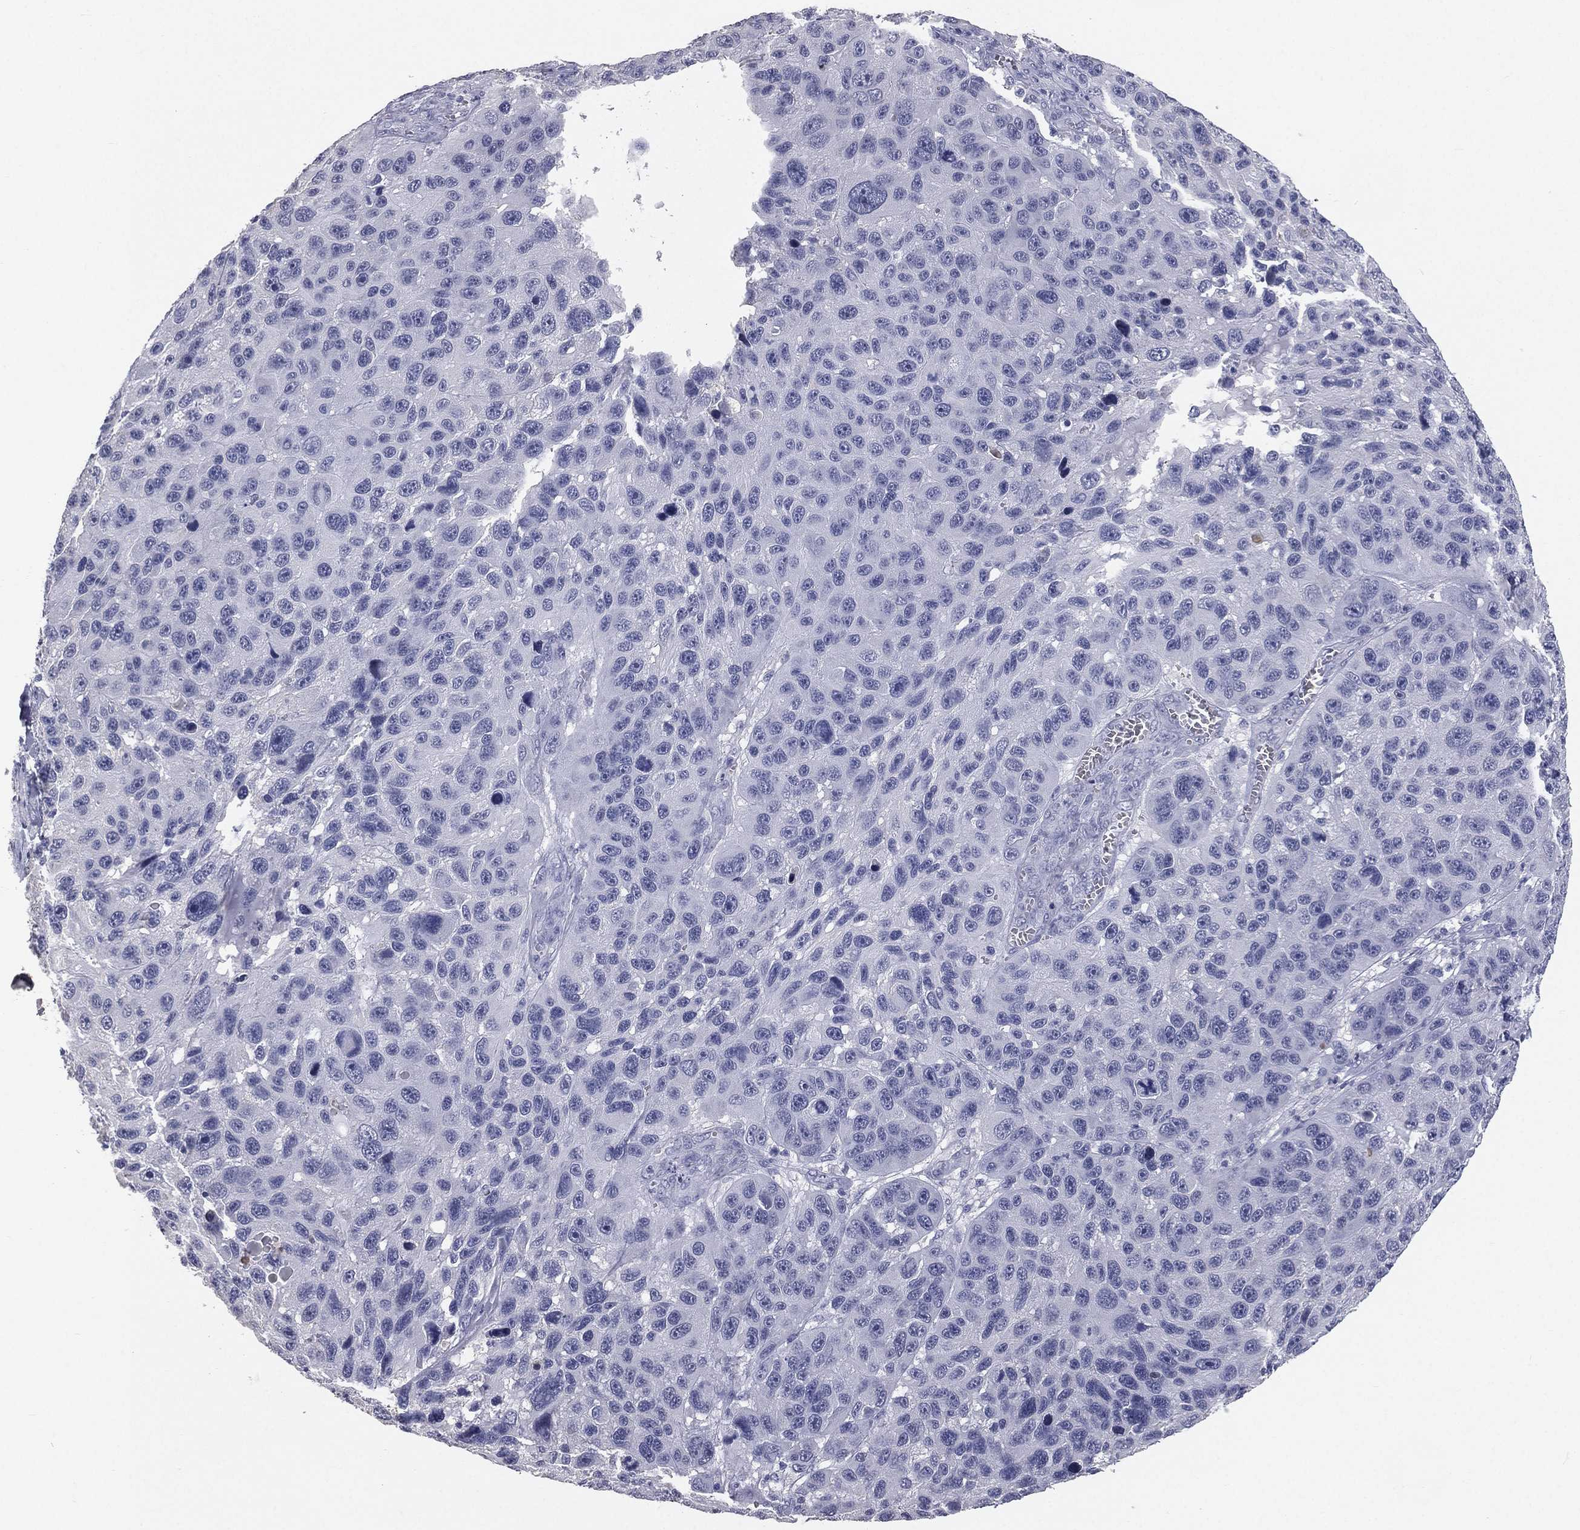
{"staining": {"intensity": "negative", "quantity": "none", "location": "none"}, "tissue": "melanoma", "cell_type": "Tumor cells", "image_type": "cancer", "snomed": [{"axis": "morphology", "description": "Malignant melanoma, NOS"}, {"axis": "topography", "description": "Skin"}], "caption": "IHC of human melanoma displays no positivity in tumor cells. (DAB immunohistochemistry (IHC) with hematoxylin counter stain).", "gene": "ESX1", "patient": {"sex": "male", "age": 53}}